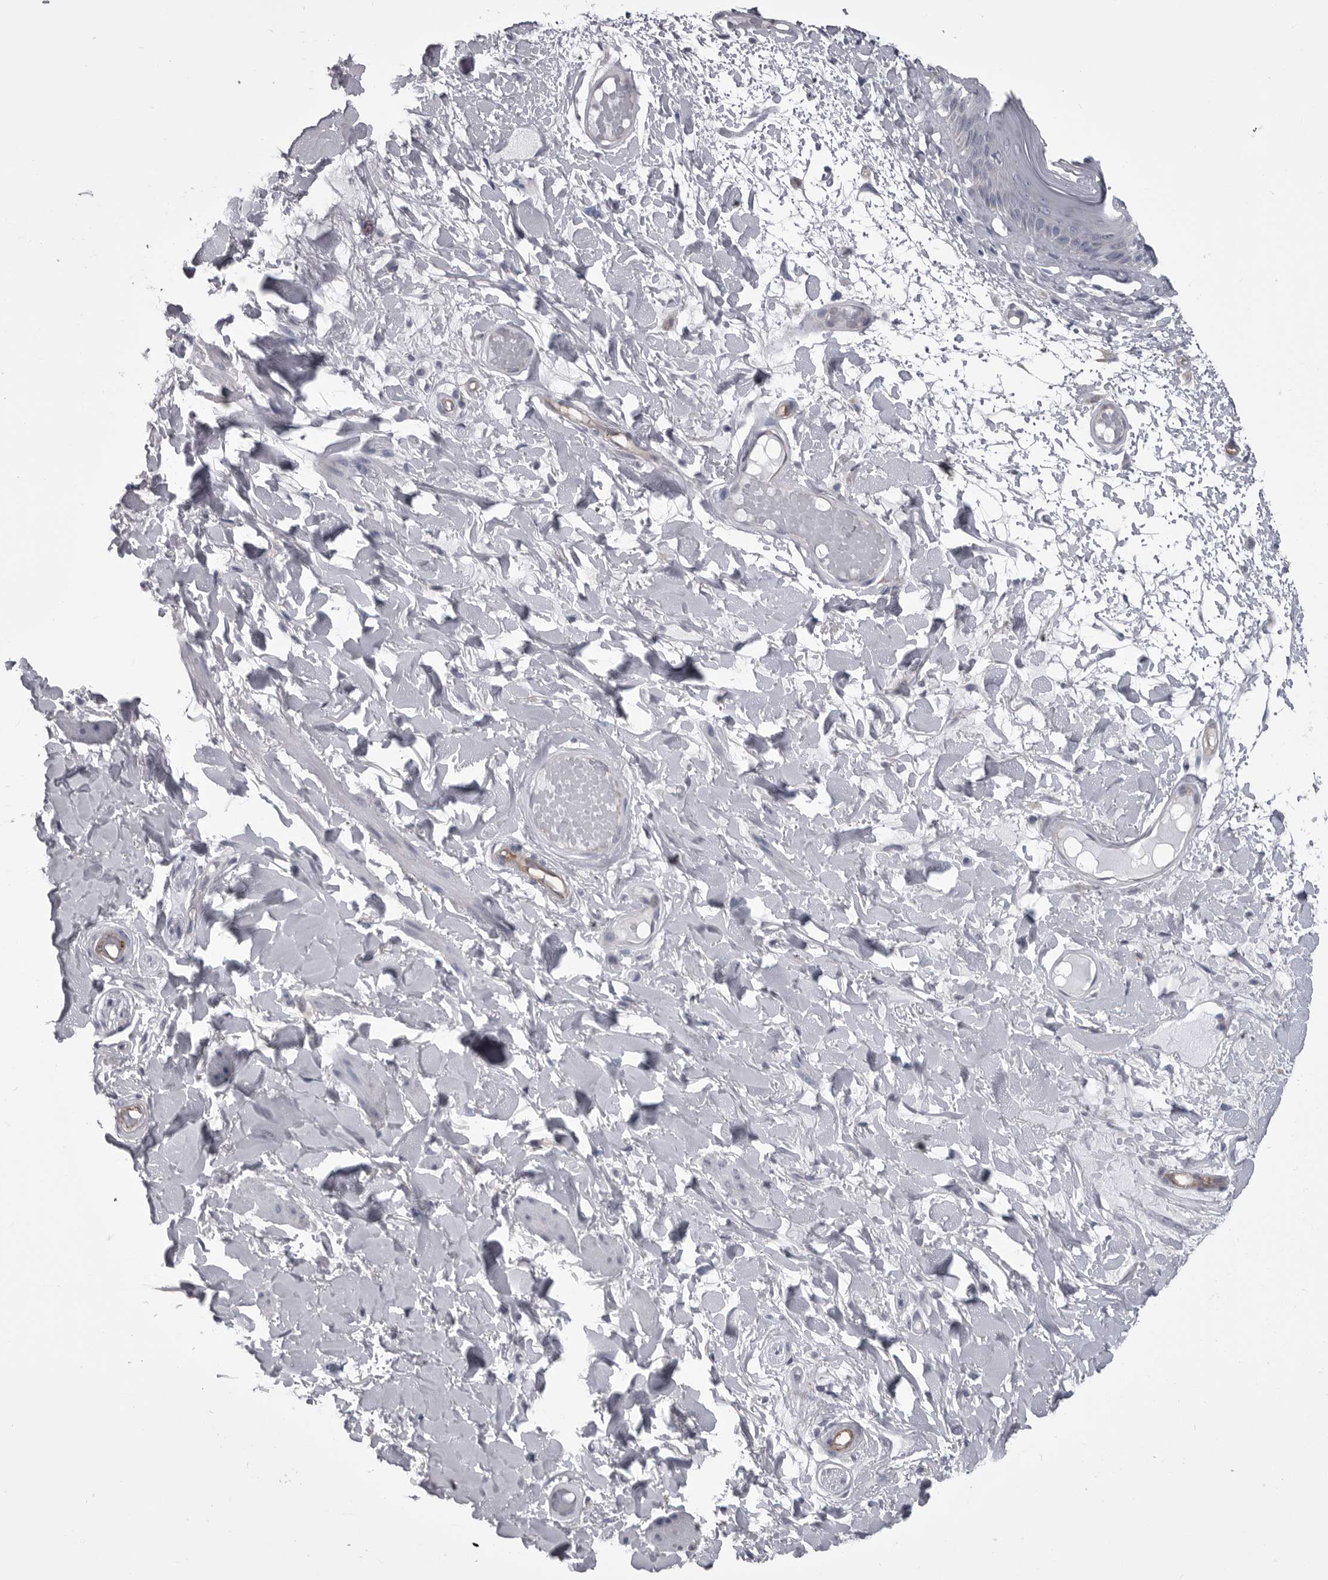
{"staining": {"intensity": "negative", "quantity": "none", "location": "none"}, "tissue": "skin", "cell_type": "Epidermal cells", "image_type": "normal", "snomed": [{"axis": "morphology", "description": "Normal tissue, NOS"}, {"axis": "topography", "description": "Vulva"}], "caption": "High power microscopy micrograph of an immunohistochemistry image of benign skin, revealing no significant staining in epidermal cells.", "gene": "OPLAH", "patient": {"sex": "female", "age": 73}}